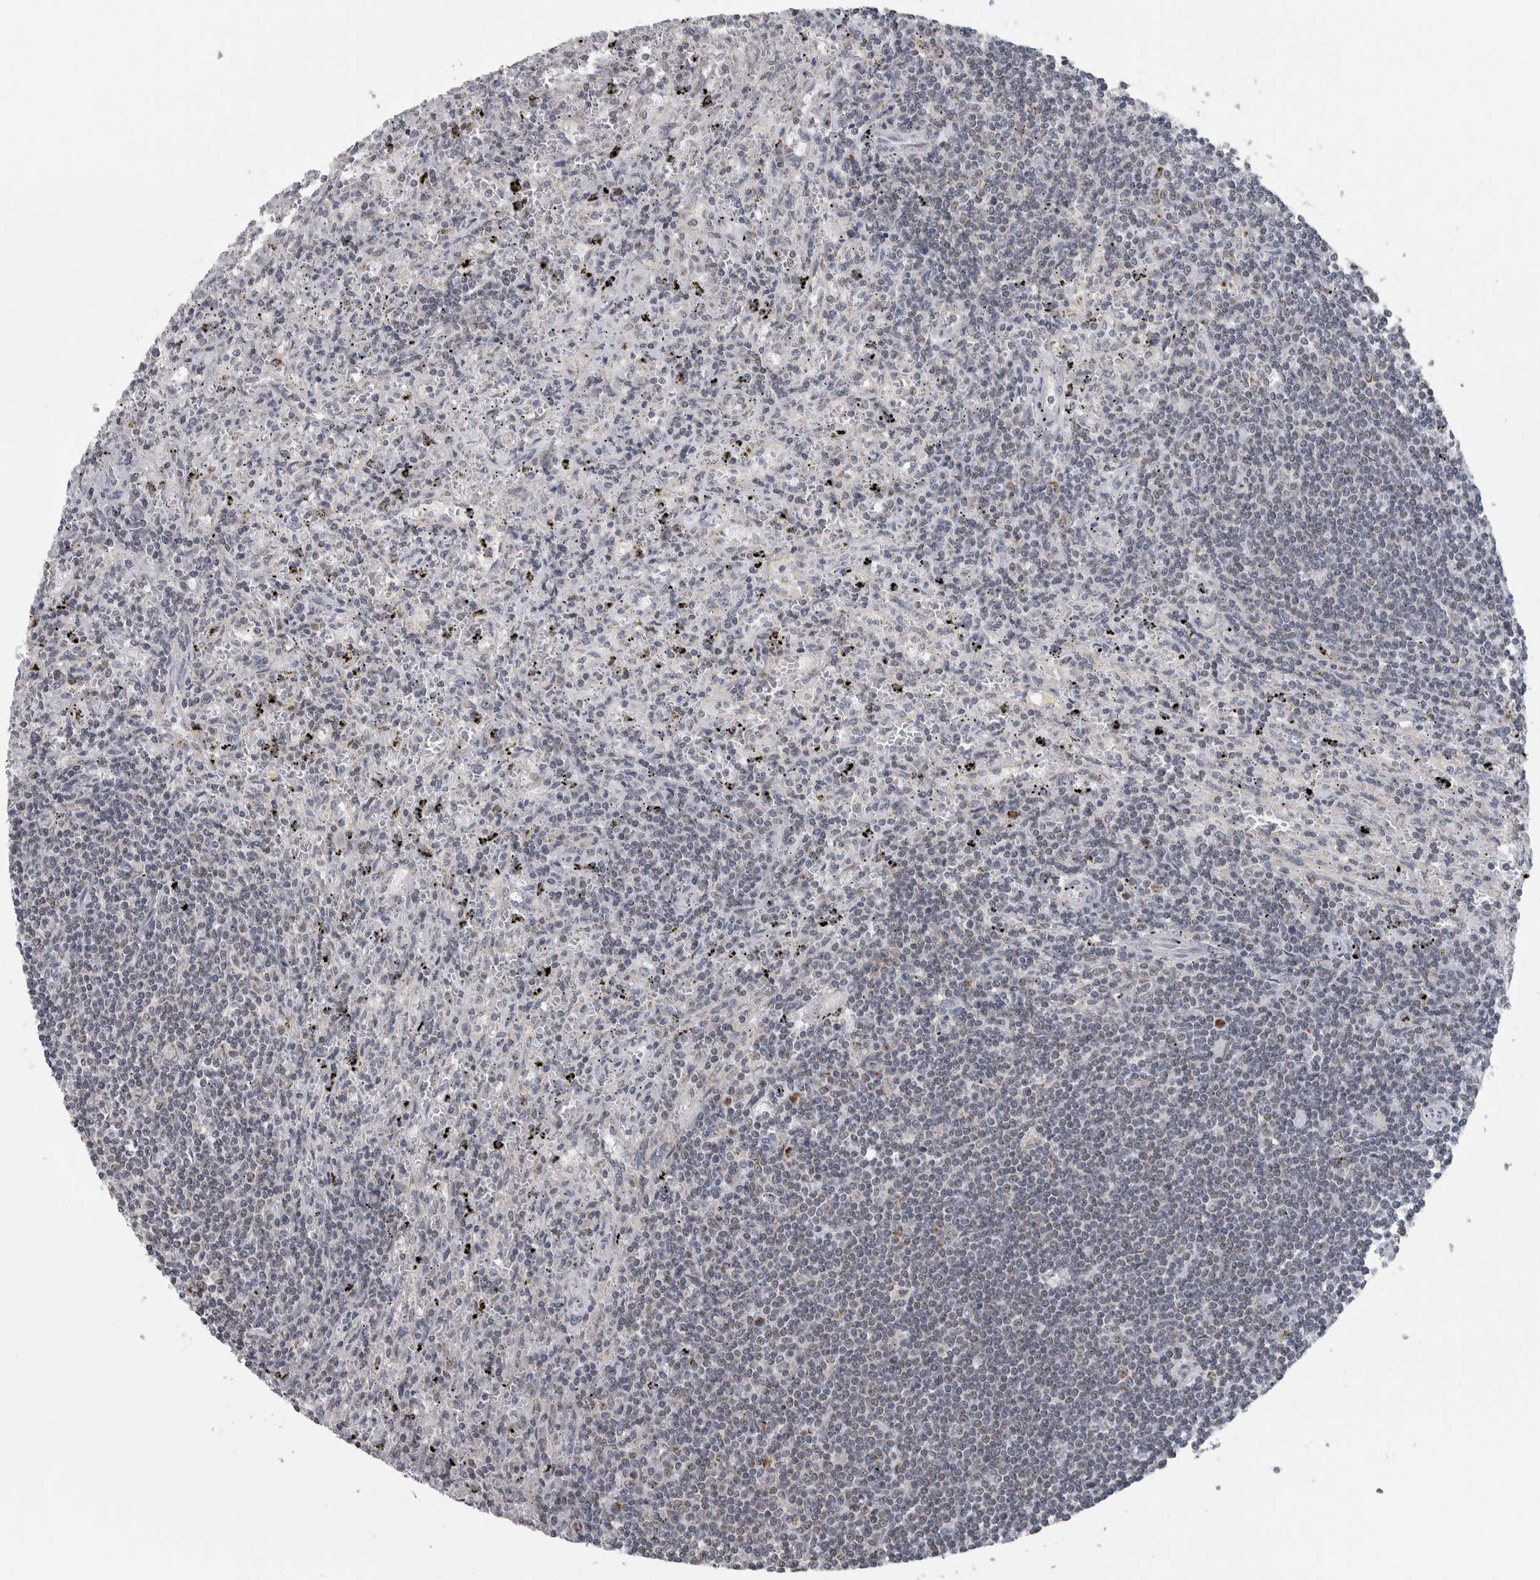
{"staining": {"intensity": "negative", "quantity": "none", "location": "none"}, "tissue": "lymphoma", "cell_type": "Tumor cells", "image_type": "cancer", "snomed": [{"axis": "morphology", "description": "Malignant lymphoma, non-Hodgkin's type, Low grade"}, {"axis": "topography", "description": "Spleen"}], "caption": "Malignant lymphoma, non-Hodgkin's type (low-grade) stained for a protein using immunohistochemistry shows no expression tumor cells.", "gene": "OR2K2", "patient": {"sex": "male", "age": 76}}